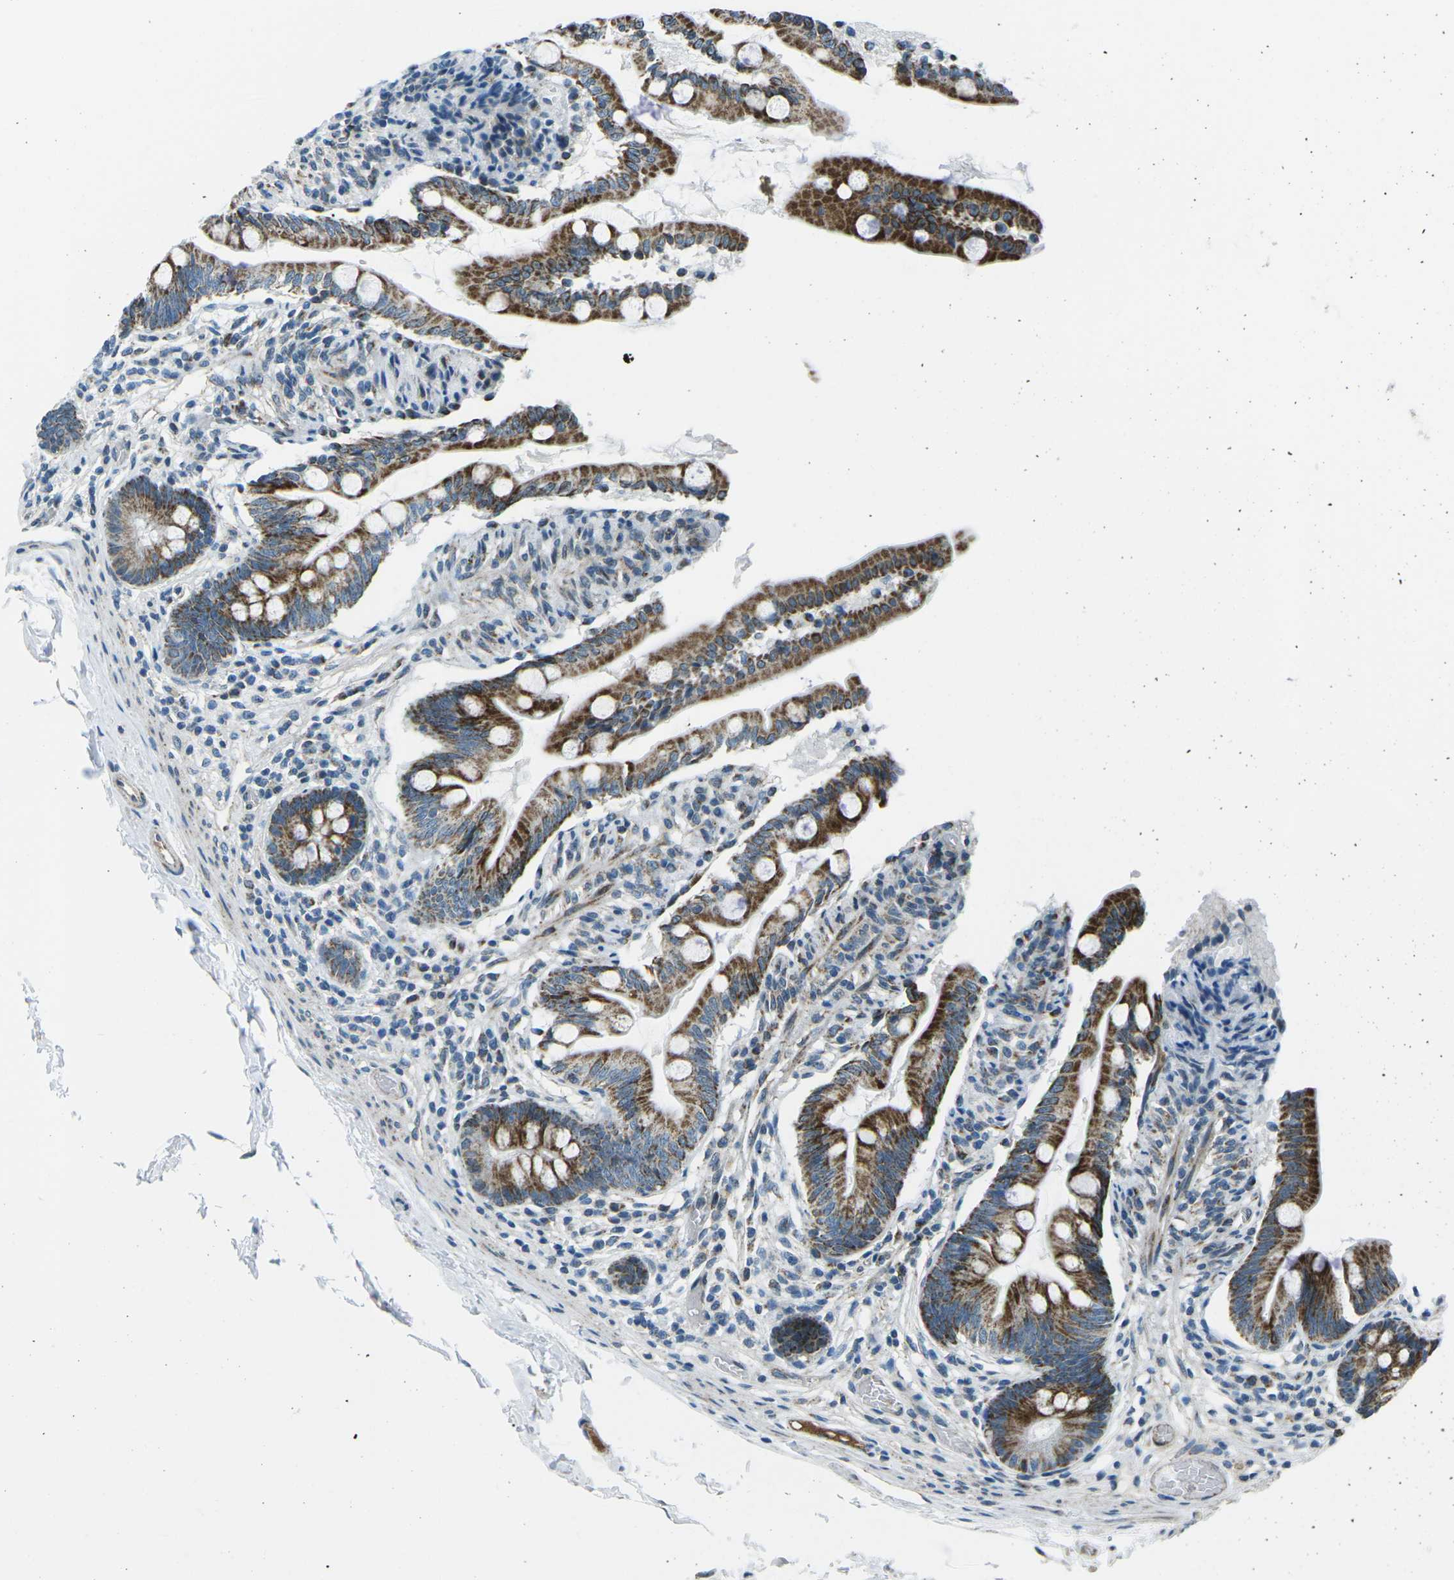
{"staining": {"intensity": "strong", "quantity": ">75%", "location": "cytoplasmic/membranous"}, "tissue": "small intestine", "cell_type": "Glandular cells", "image_type": "normal", "snomed": [{"axis": "morphology", "description": "Normal tissue, NOS"}, {"axis": "topography", "description": "Small intestine"}], "caption": "Immunohistochemical staining of benign small intestine reveals >75% levels of strong cytoplasmic/membranous protein expression in approximately >75% of glandular cells.", "gene": "RFESD", "patient": {"sex": "female", "age": 56}}